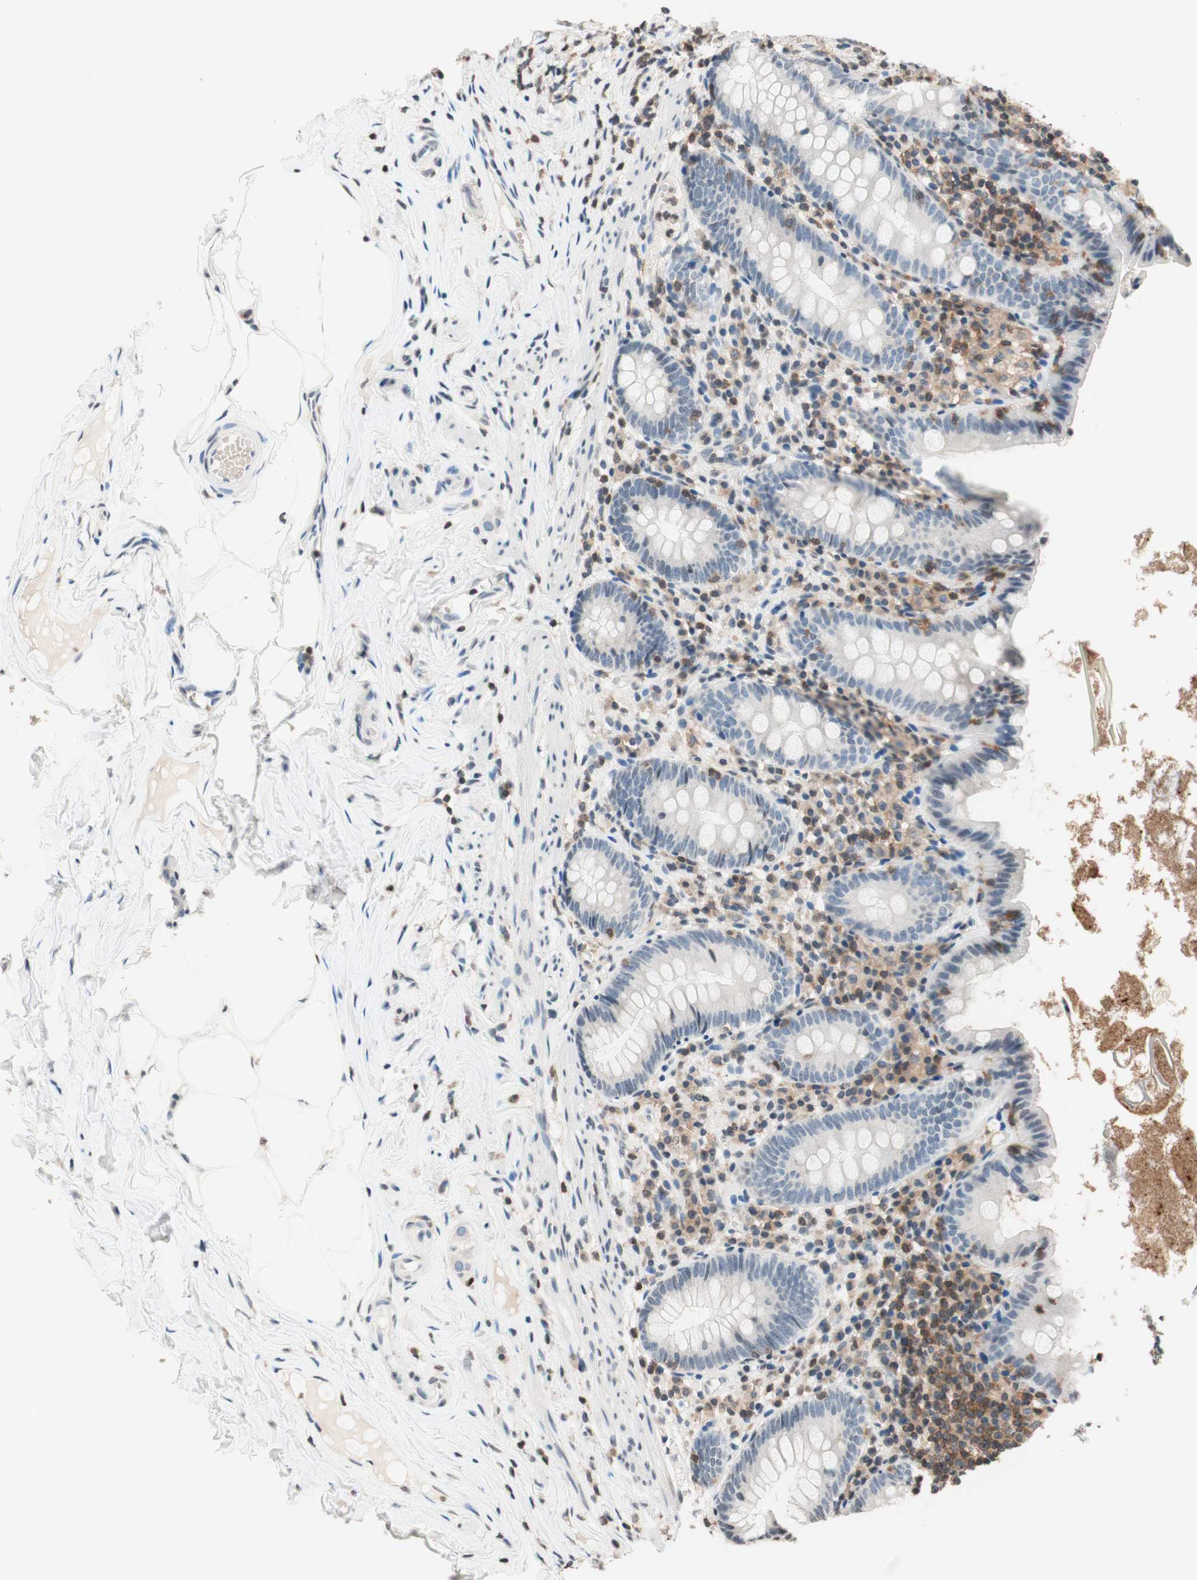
{"staining": {"intensity": "negative", "quantity": "none", "location": "none"}, "tissue": "appendix", "cell_type": "Glandular cells", "image_type": "normal", "snomed": [{"axis": "morphology", "description": "Normal tissue, NOS"}, {"axis": "topography", "description": "Appendix"}], "caption": "A high-resolution image shows immunohistochemistry staining of normal appendix, which shows no significant staining in glandular cells.", "gene": "WIPF1", "patient": {"sex": "male", "age": 52}}